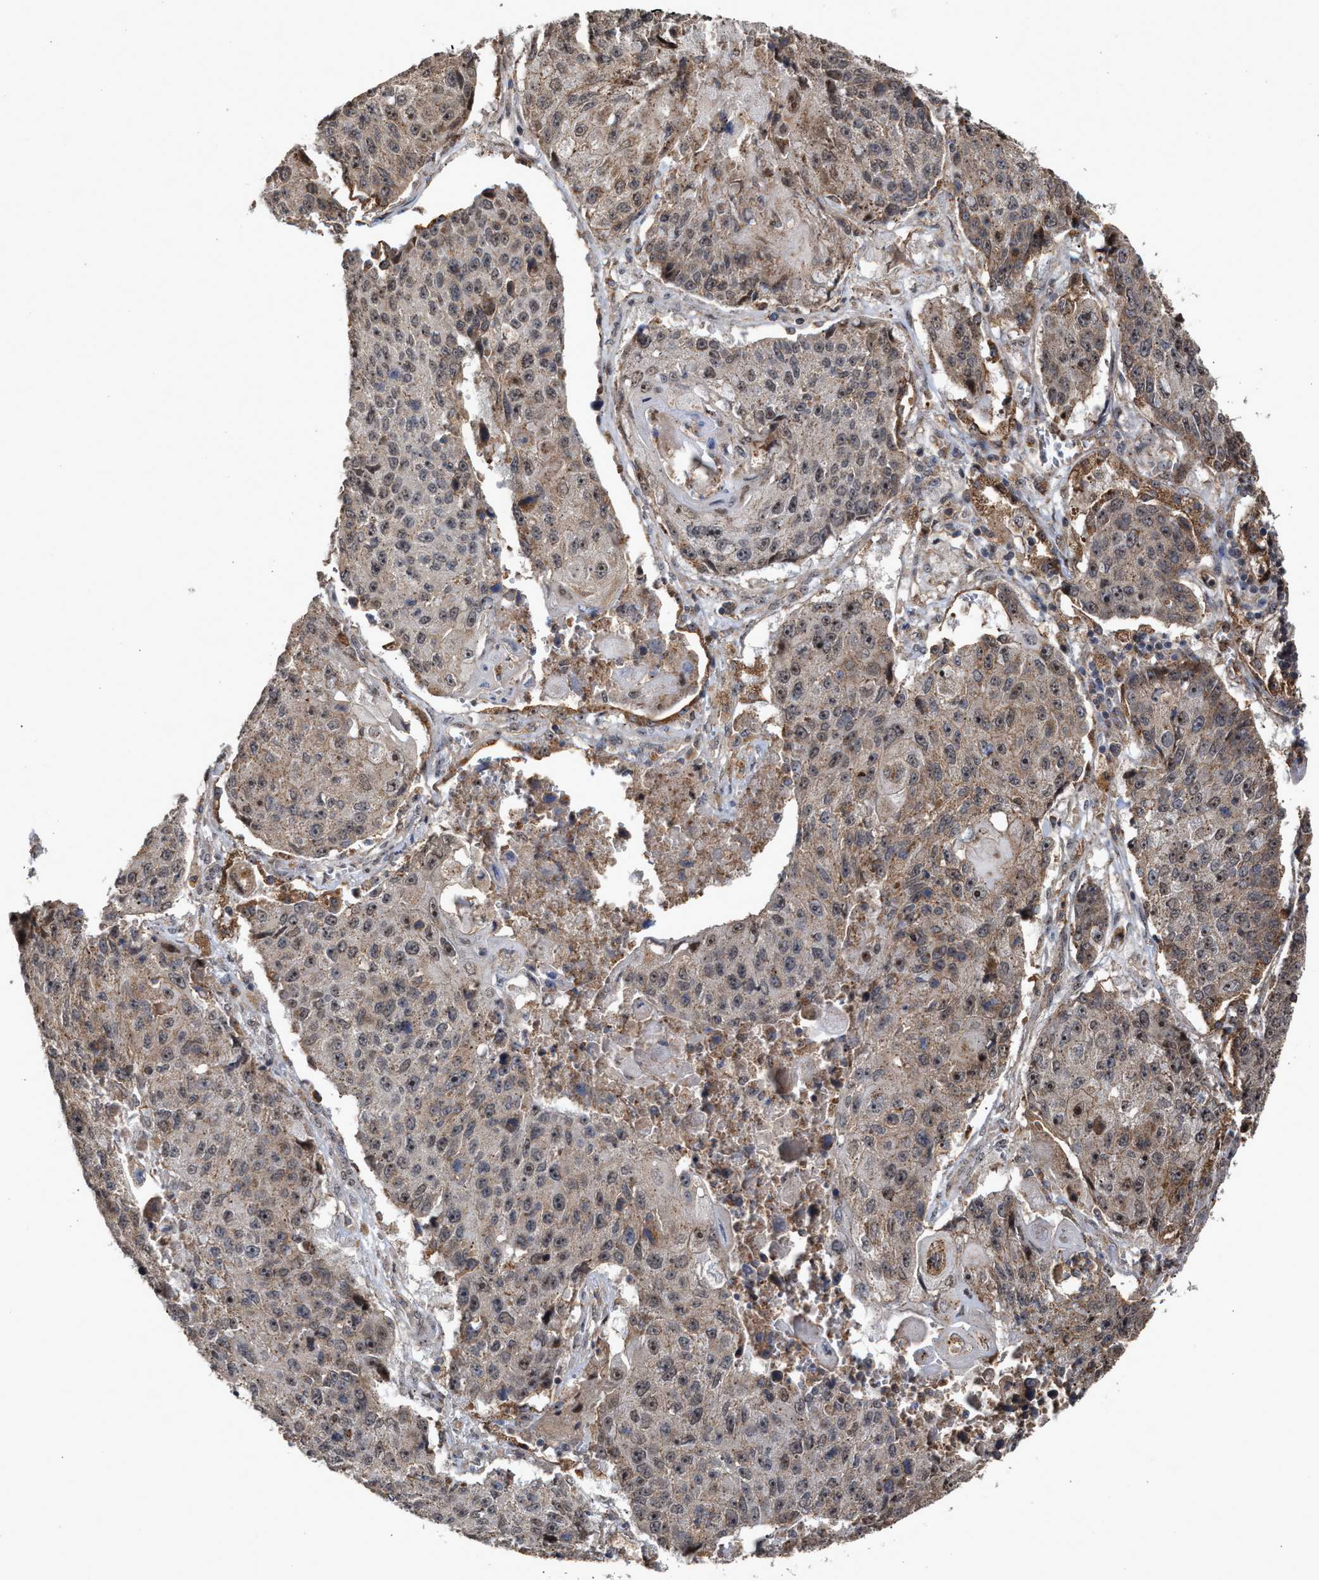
{"staining": {"intensity": "moderate", "quantity": "25%-75%", "location": "cytoplasmic/membranous,nuclear"}, "tissue": "lung cancer", "cell_type": "Tumor cells", "image_type": "cancer", "snomed": [{"axis": "morphology", "description": "Squamous cell carcinoma, NOS"}, {"axis": "topography", "description": "Lung"}], "caption": "A photomicrograph of squamous cell carcinoma (lung) stained for a protein demonstrates moderate cytoplasmic/membranous and nuclear brown staining in tumor cells.", "gene": "EXOSC2", "patient": {"sex": "male", "age": 61}}